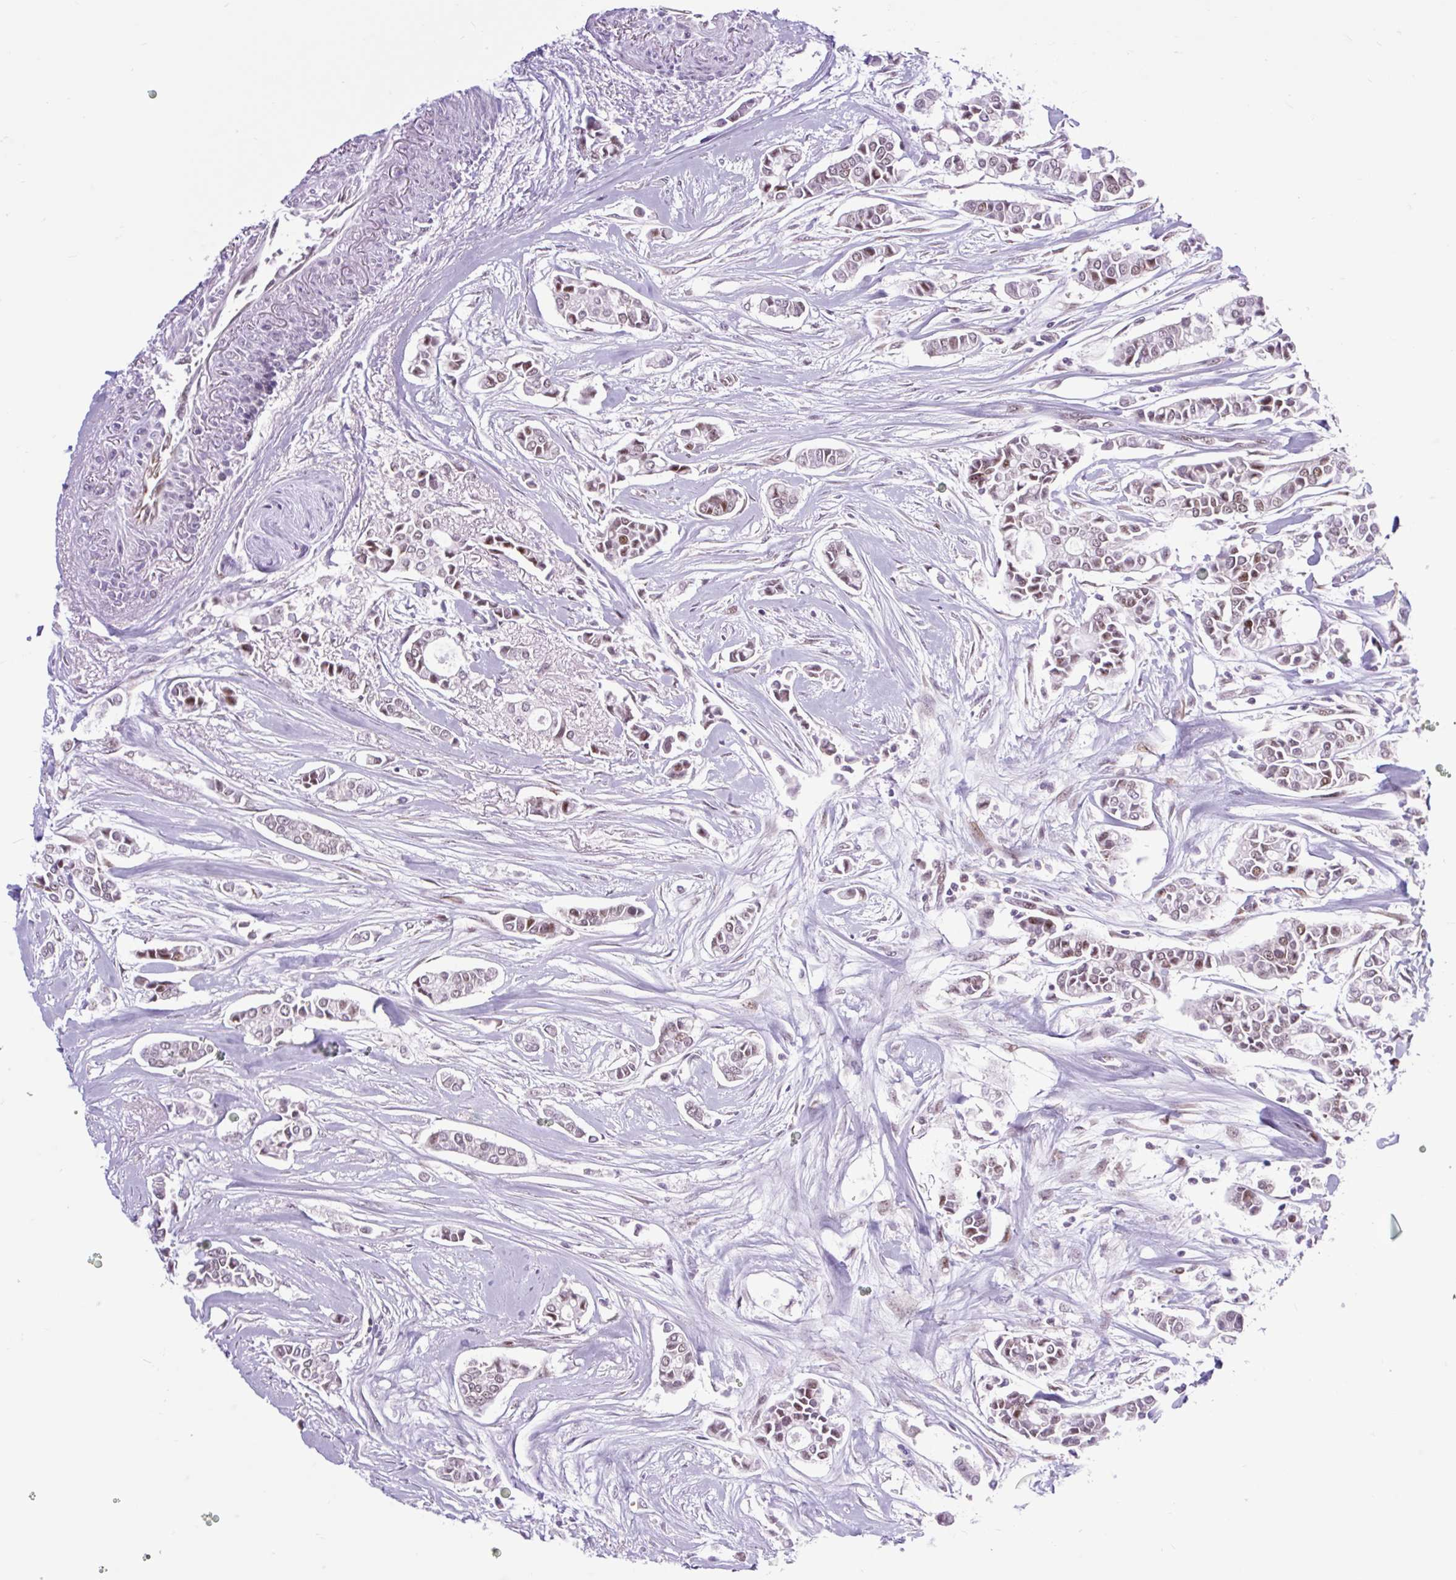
{"staining": {"intensity": "weak", "quantity": ">75%", "location": "nuclear"}, "tissue": "breast cancer", "cell_type": "Tumor cells", "image_type": "cancer", "snomed": [{"axis": "morphology", "description": "Duct carcinoma"}, {"axis": "topography", "description": "Breast"}], "caption": "Approximately >75% of tumor cells in human breast cancer (intraductal carcinoma) reveal weak nuclear protein expression as visualized by brown immunohistochemical staining.", "gene": "CLK2", "patient": {"sex": "female", "age": 84}}